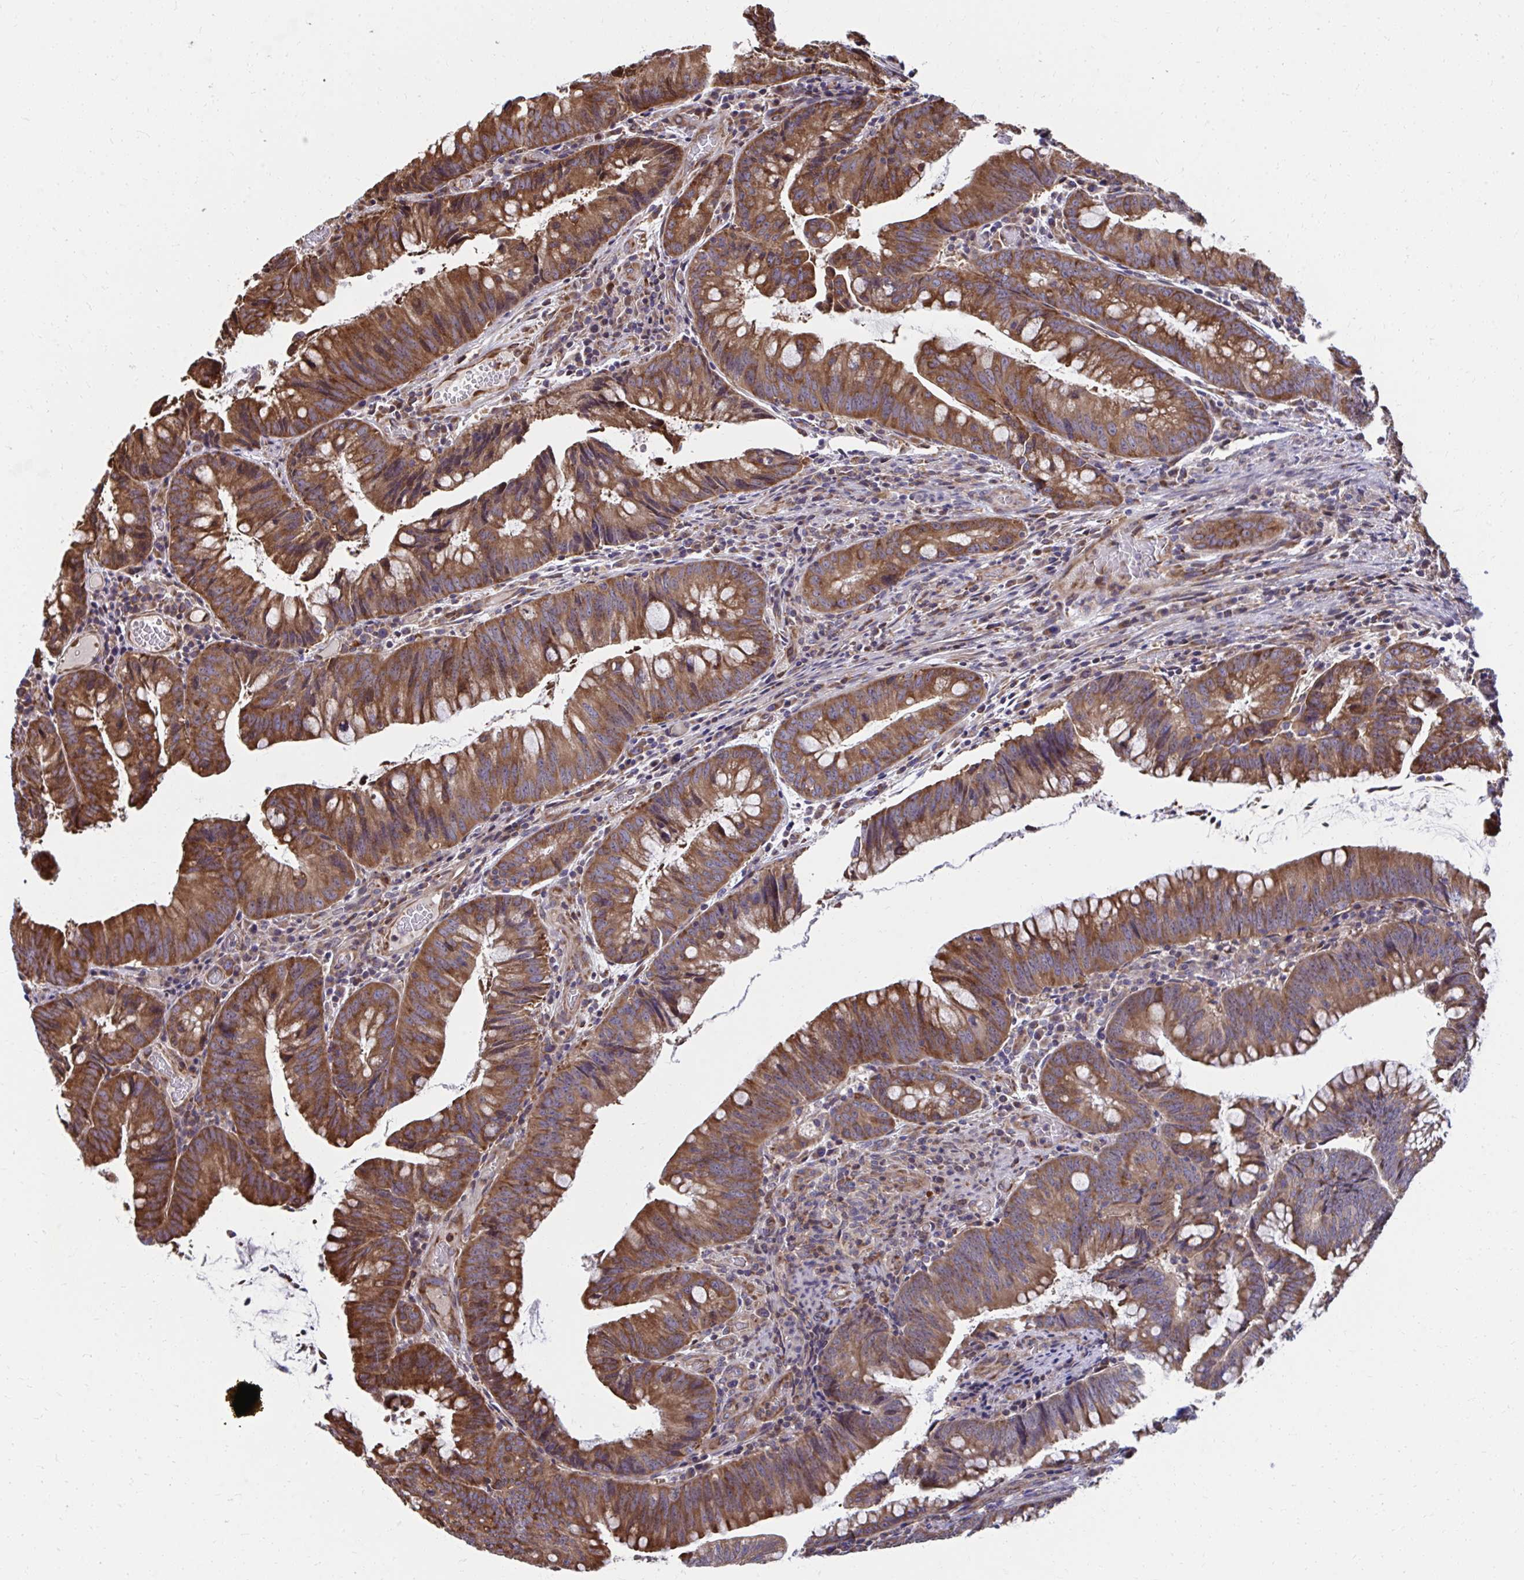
{"staining": {"intensity": "moderate", "quantity": ">75%", "location": "cytoplasmic/membranous"}, "tissue": "colorectal cancer", "cell_type": "Tumor cells", "image_type": "cancer", "snomed": [{"axis": "morphology", "description": "Adenocarcinoma, NOS"}, {"axis": "topography", "description": "Colon"}], "caption": "A brown stain highlights moderate cytoplasmic/membranous positivity of a protein in colorectal cancer (adenocarcinoma) tumor cells.", "gene": "ZNF778", "patient": {"sex": "male", "age": 62}}